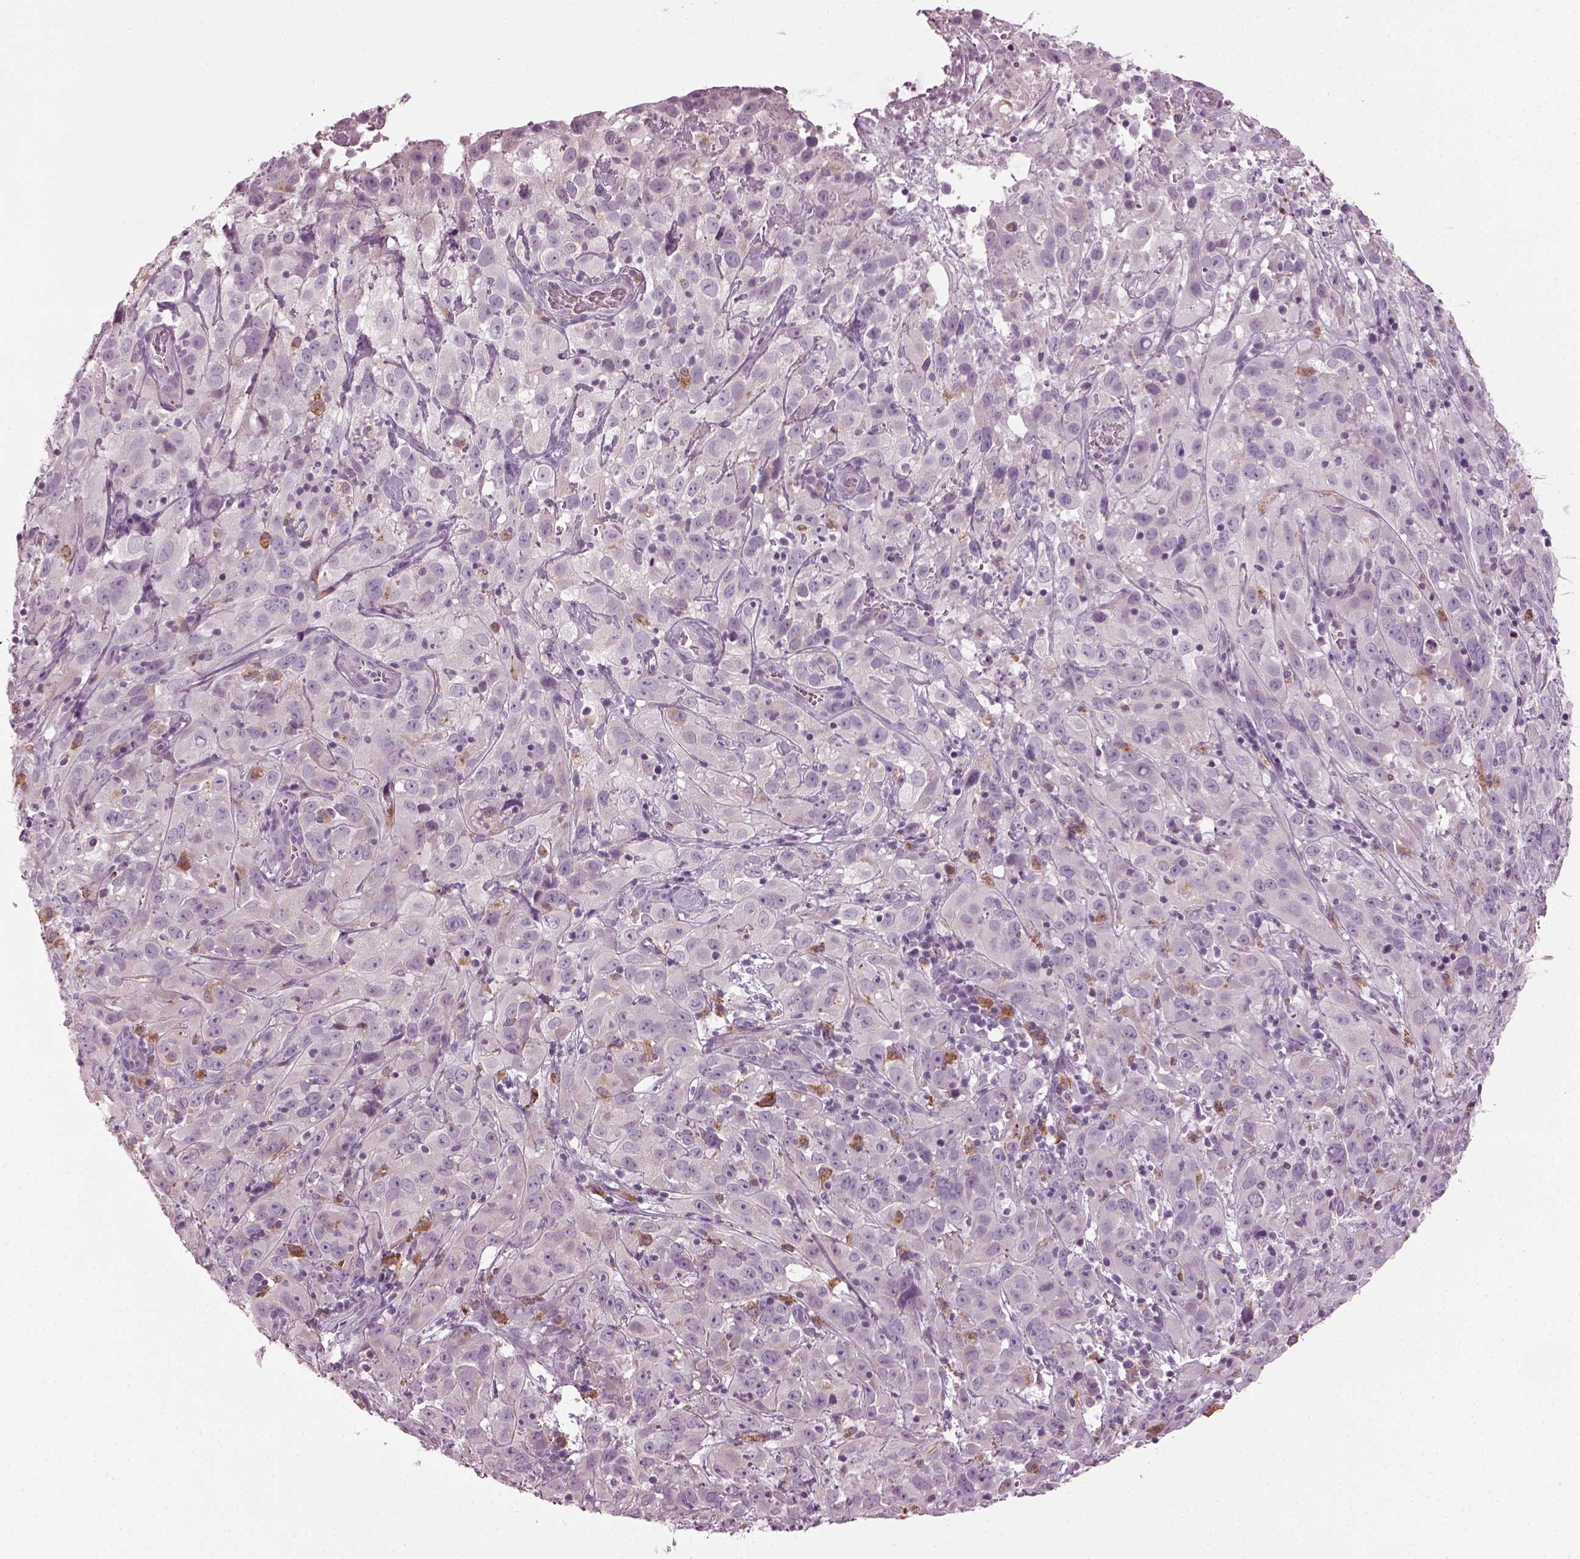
{"staining": {"intensity": "negative", "quantity": "none", "location": "none"}, "tissue": "cervical cancer", "cell_type": "Tumor cells", "image_type": "cancer", "snomed": [{"axis": "morphology", "description": "Squamous cell carcinoma, NOS"}, {"axis": "topography", "description": "Cervix"}], "caption": "Immunohistochemistry micrograph of neoplastic tissue: cervical squamous cell carcinoma stained with DAB demonstrates no significant protein positivity in tumor cells.", "gene": "TMEM231", "patient": {"sex": "female", "age": 32}}